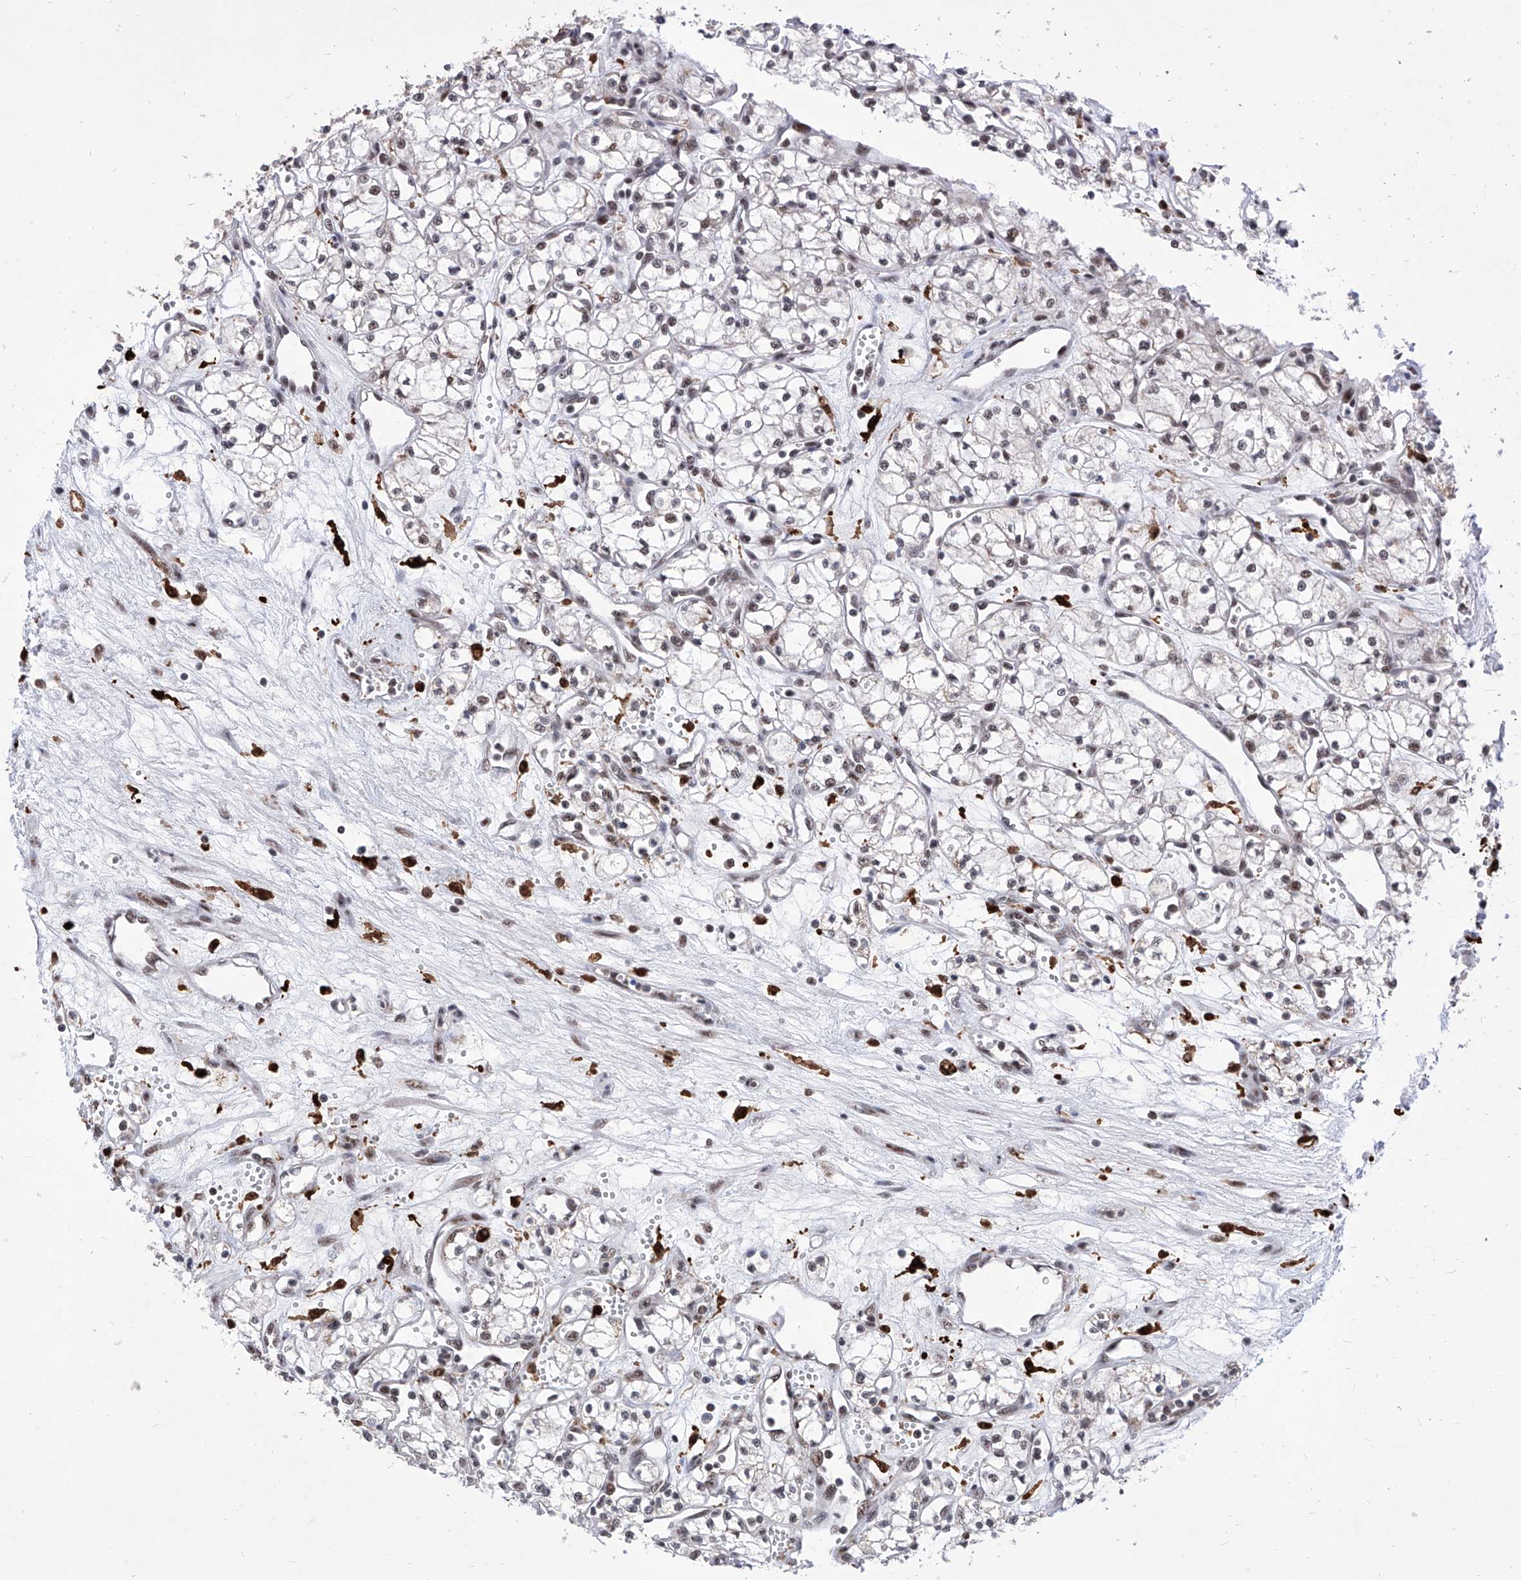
{"staining": {"intensity": "weak", "quantity": "25%-75%", "location": "nuclear"}, "tissue": "renal cancer", "cell_type": "Tumor cells", "image_type": "cancer", "snomed": [{"axis": "morphology", "description": "Adenocarcinoma, NOS"}, {"axis": "topography", "description": "Kidney"}], "caption": "IHC of human adenocarcinoma (renal) demonstrates low levels of weak nuclear positivity in approximately 25%-75% of tumor cells.", "gene": "PHF5A", "patient": {"sex": "male", "age": 59}}